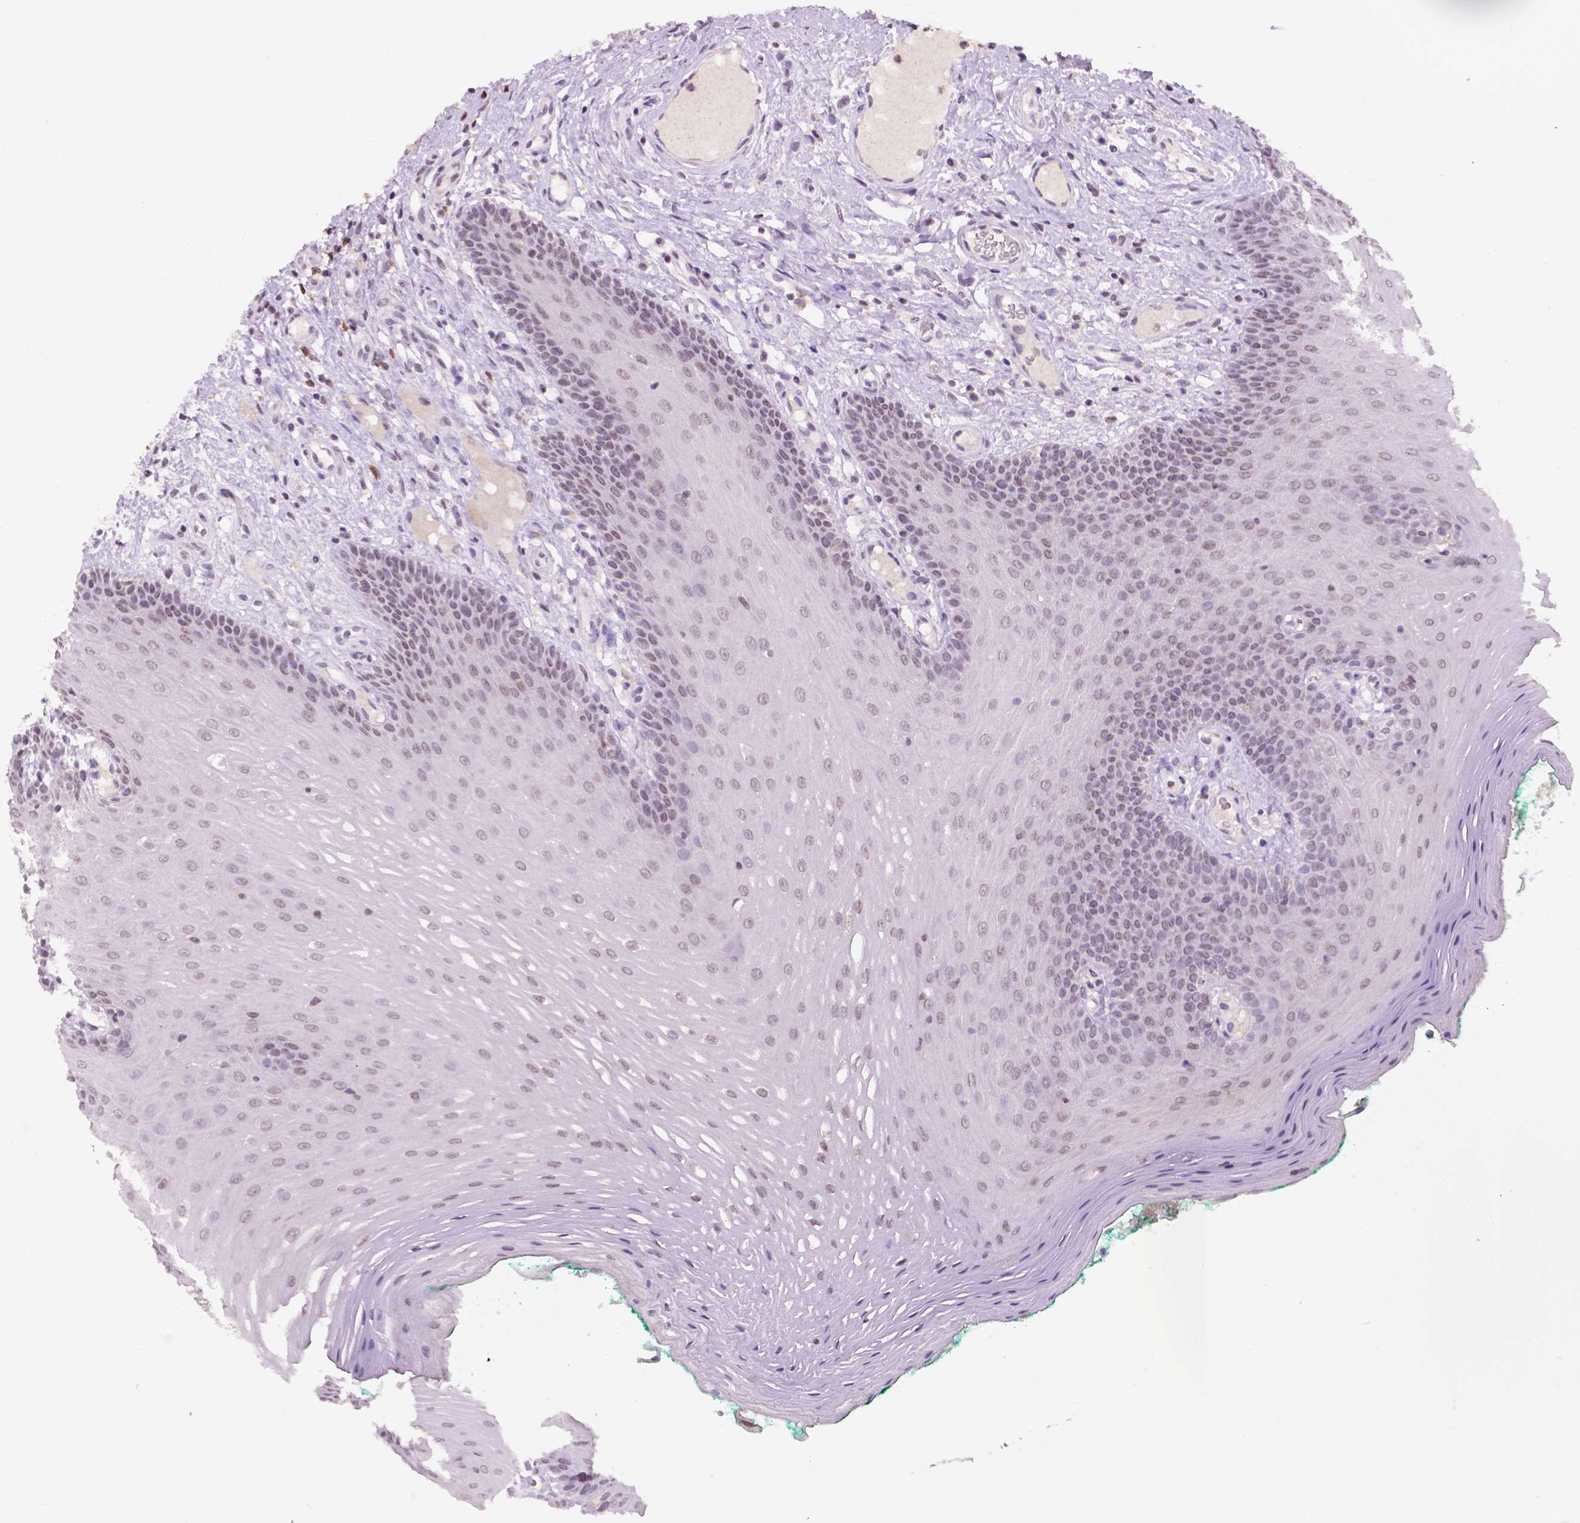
{"staining": {"intensity": "weak", "quantity": ">75%", "location": "nuclear"}, "tissue": "oral mucosa", "cell_type": "Squamous epithelial cells", "image_type": "normal", "snomed": [{"axis": "morphology", "description": "Normal tissue, NOS"}, {"axis": "morphology", "description": "Squamous cell carcinoma, NOS"}, {"axis": "topography", "description": "Oral tissue"}, {"axis": "topography", "description": "Head-Neck"}], "caption": "Squamous epithelial cells show weak nuclear expression in about >75% of cells in normal oral mucosa. Using DAB (brown) and hematoxylin (blue) stains, captured at high magnification using brightfield microscopy.", "gene": "PTPN6", "patient": {"sex": "male", "age": 78}}